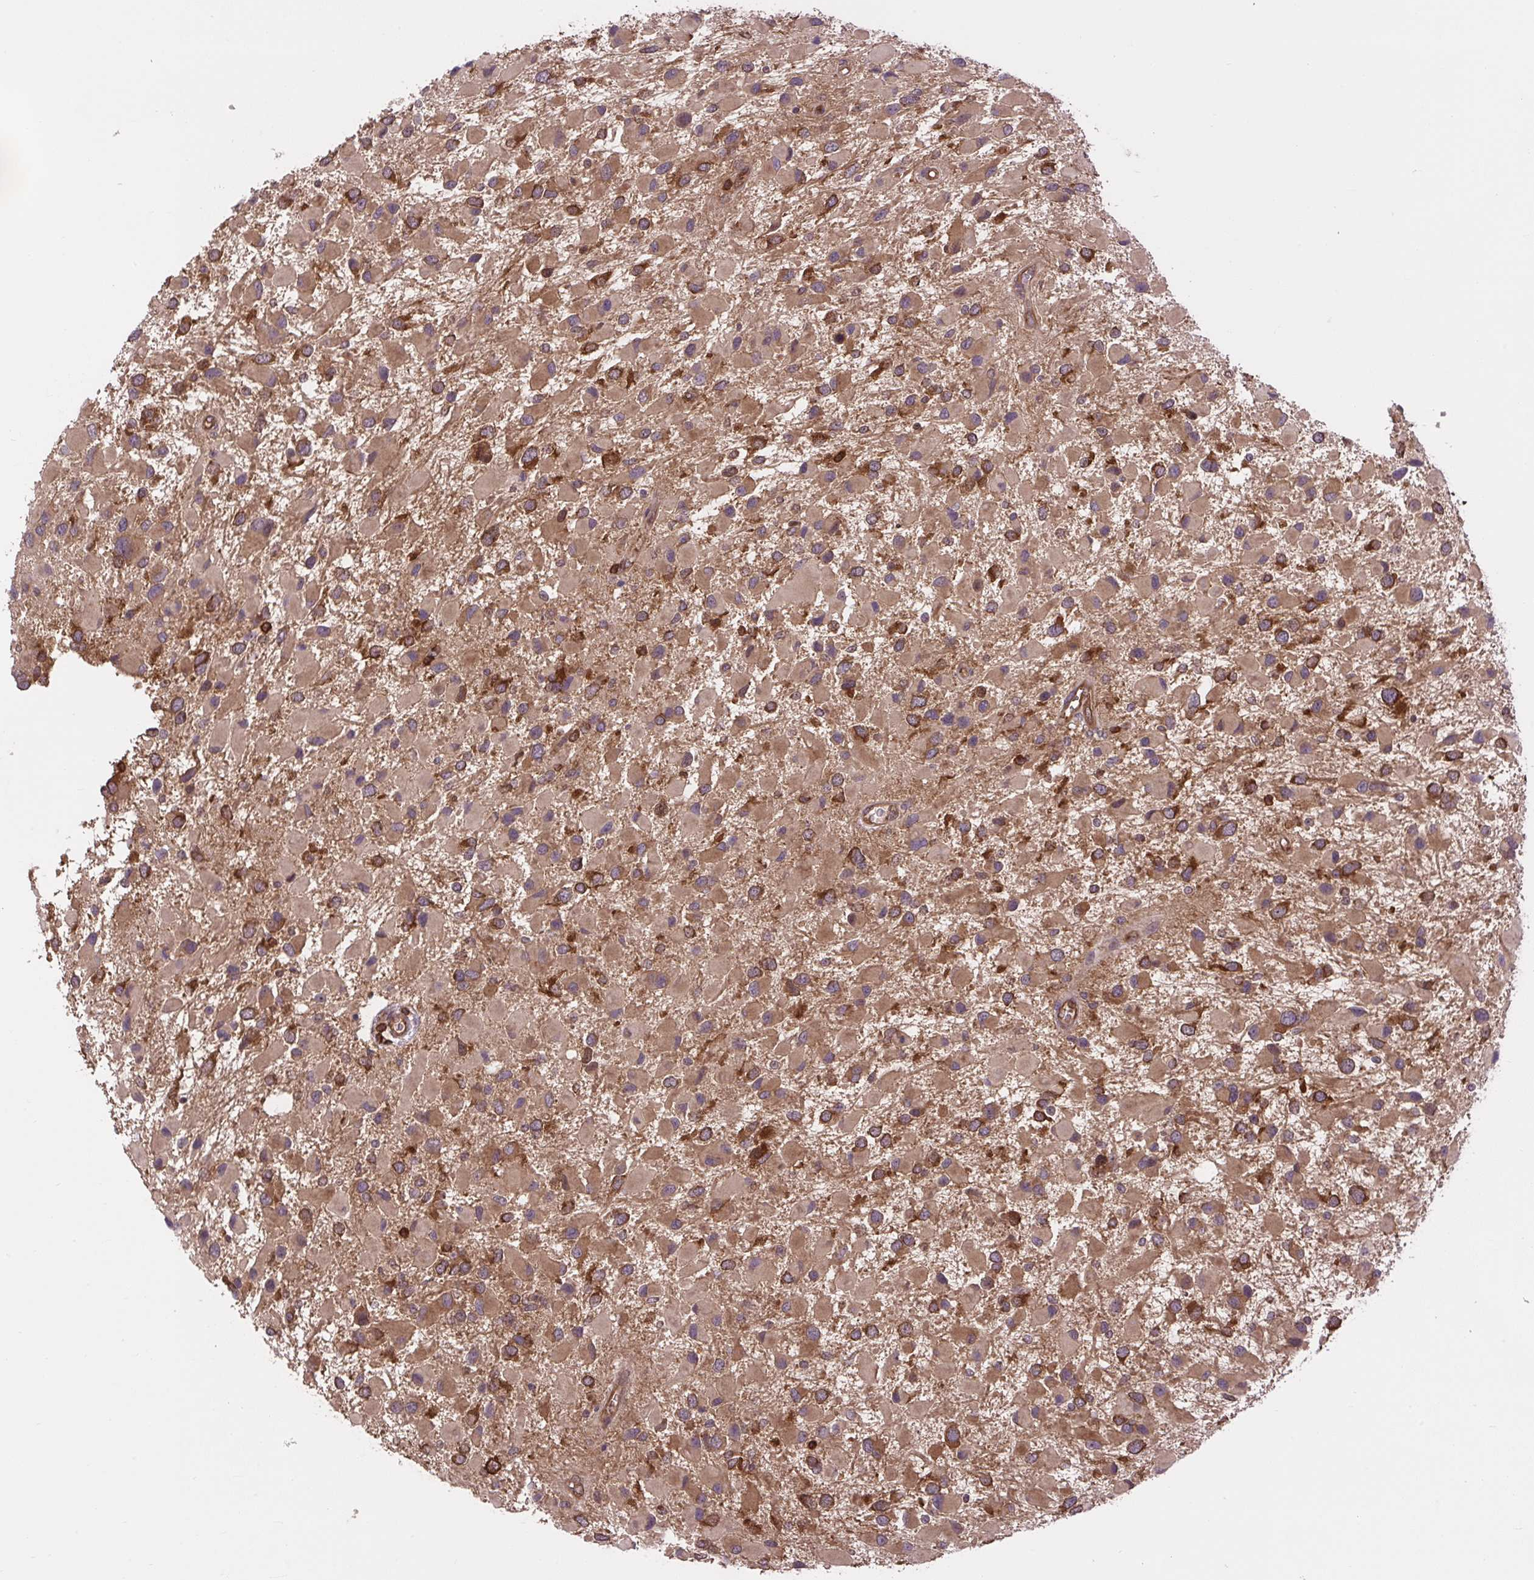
{"staining": {"intensity": "moderate", "quantity": ">75%", "location": "cytoplasmic/membranous"}, "tissue": "glioma", "cell_type": "Tumor cells", "image_type": "cancer", "snomed": [{"axis": "morphology", "description": "Glioma, malignant, High grade"}, {"axis": "topography", "description": "Brain"}], "caption": "Protein expression analysis of malignant high-grade glioma demonstrates moderate cytoplasmic/membranous staining in approximately >75% of tumor cells.", "gene": "PLCG1", "patient": {"sex": "male", "age": 53}}